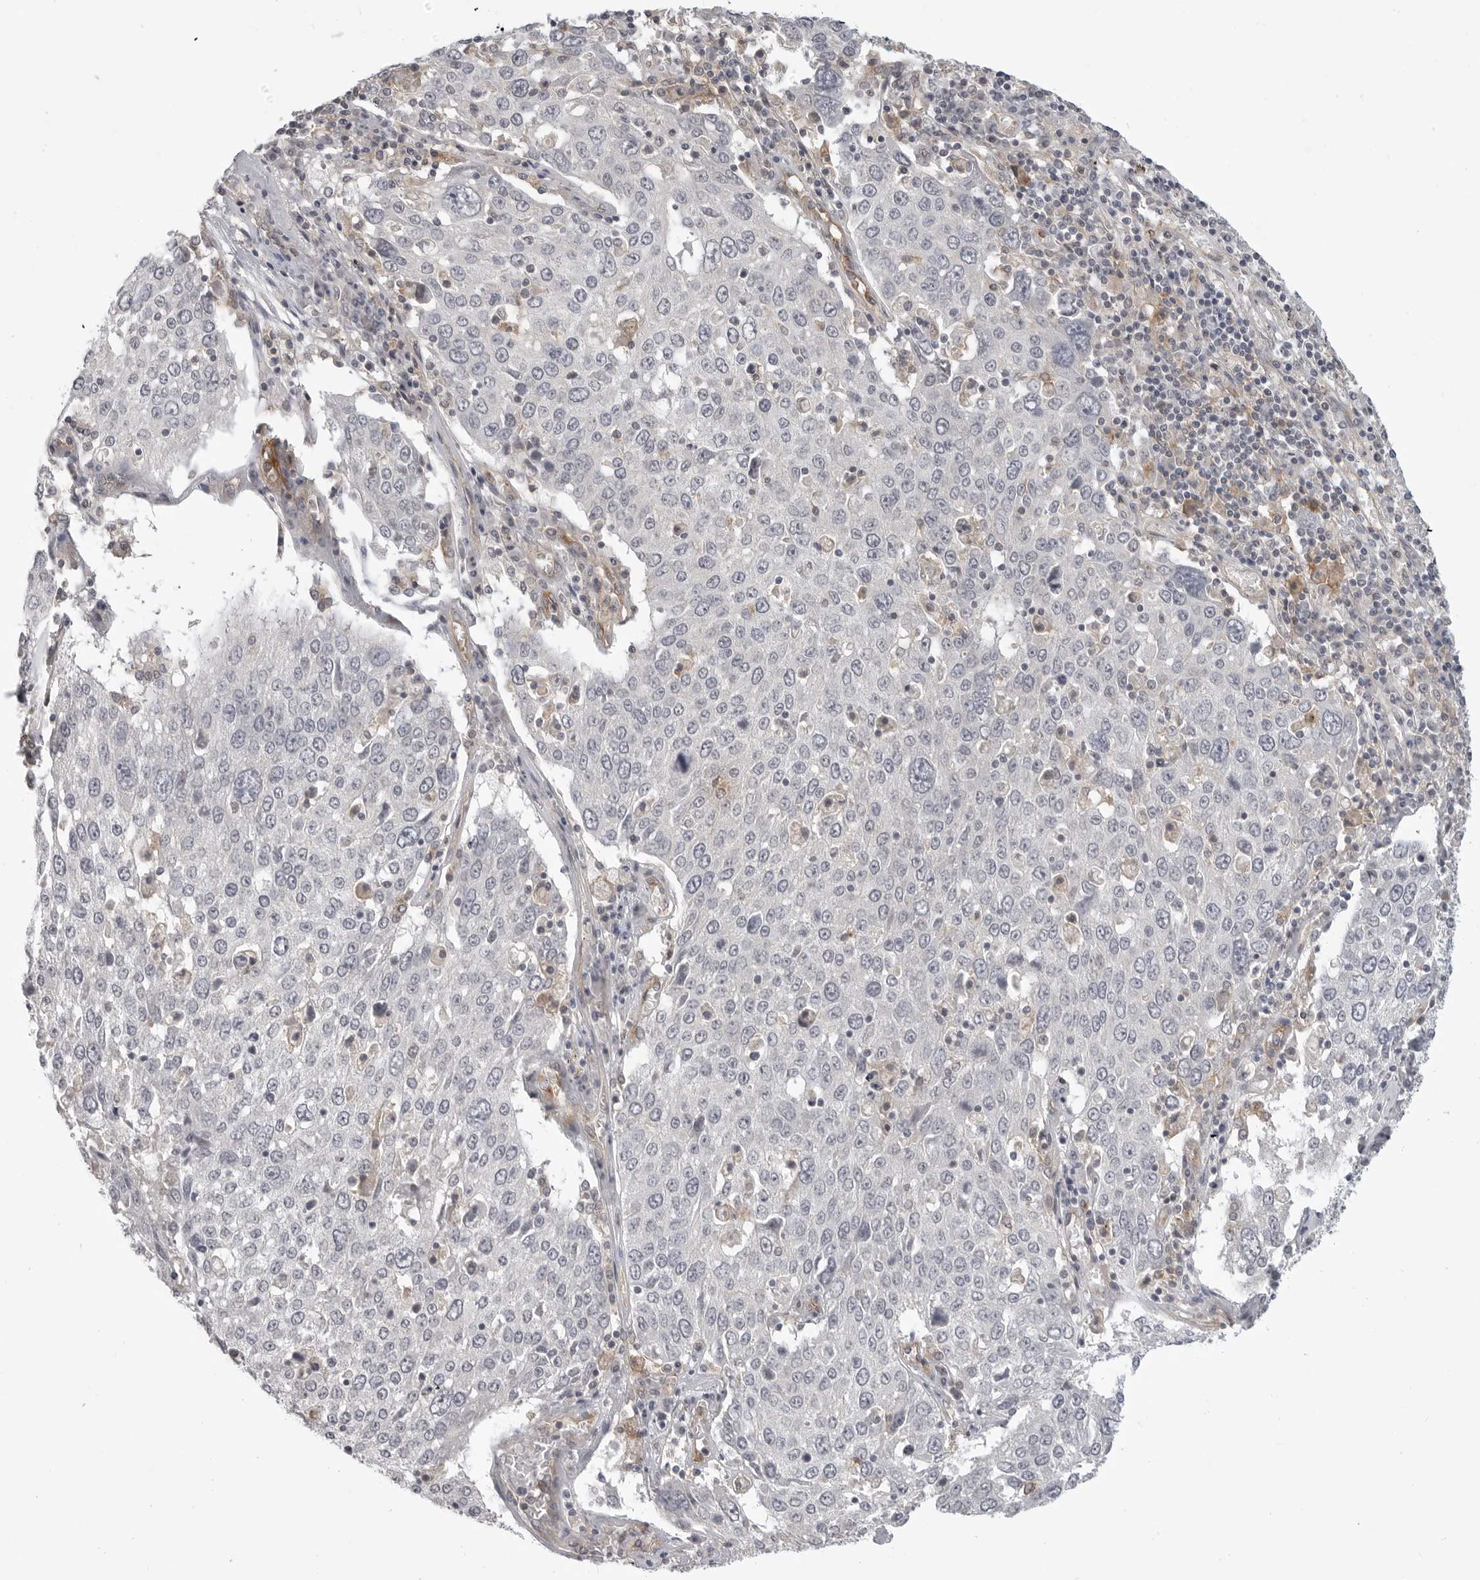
{"staining": {"intensity": "negative", "quantity": "none", "location": "none"}, "tissue": "lung cancer", "cell_type": "Tumor cells", "image_type": "cancer", "snomed": [{"axis": "morphology", "description": "Squamous cell carcinoma, NOS"}, {"axis": "topography", "description": "Lung"}], "caption": "High power microscopy micrograph of an immunohistochemistry photomicrograph of lung cancer (squamous cell carcinoma), revealing no significant staining in tumor cells.", "gene": "IFNGR1", "patient": {"sex": "male", "age": 65}}